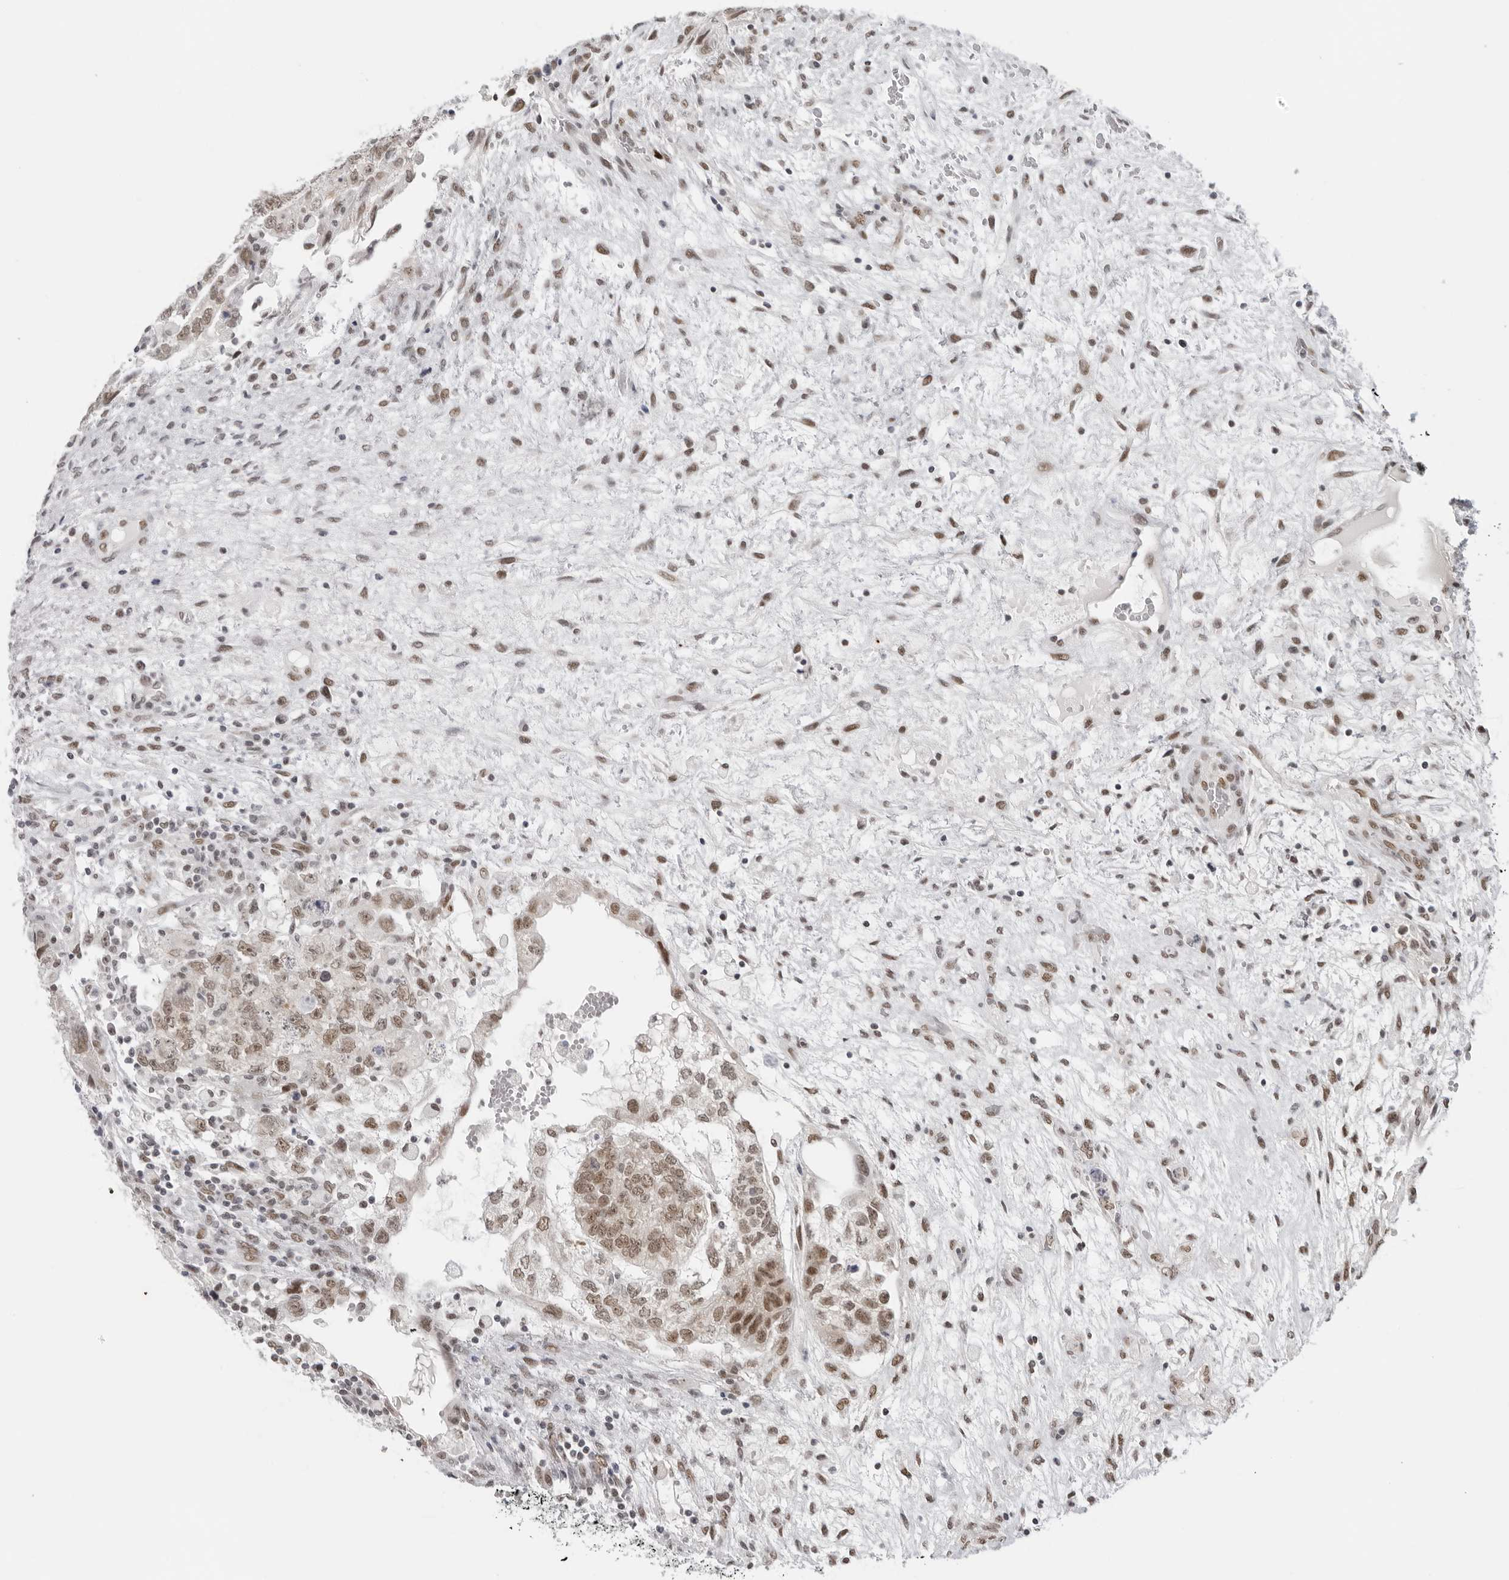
{"staining": {"intensity": "moderate", "quantity": ">75%", "location": "nuclear"}, "tissue": "testis cancer", "cell_type": "Tumor cells", "image_type": "cancer", "snomed": [{"axis": "morphology", "description": "Carcinoma, Embryonal, NOS"}, {"axis": "topography", "description": "Testis"}], "caption": "This image demonstrates IHC staining of human testis cancer, with medium moderate nuclear expression in approximately >75% of tumor cells.", "gene": "FOXK2", "patient": {"sex": "male", "age": 36}}